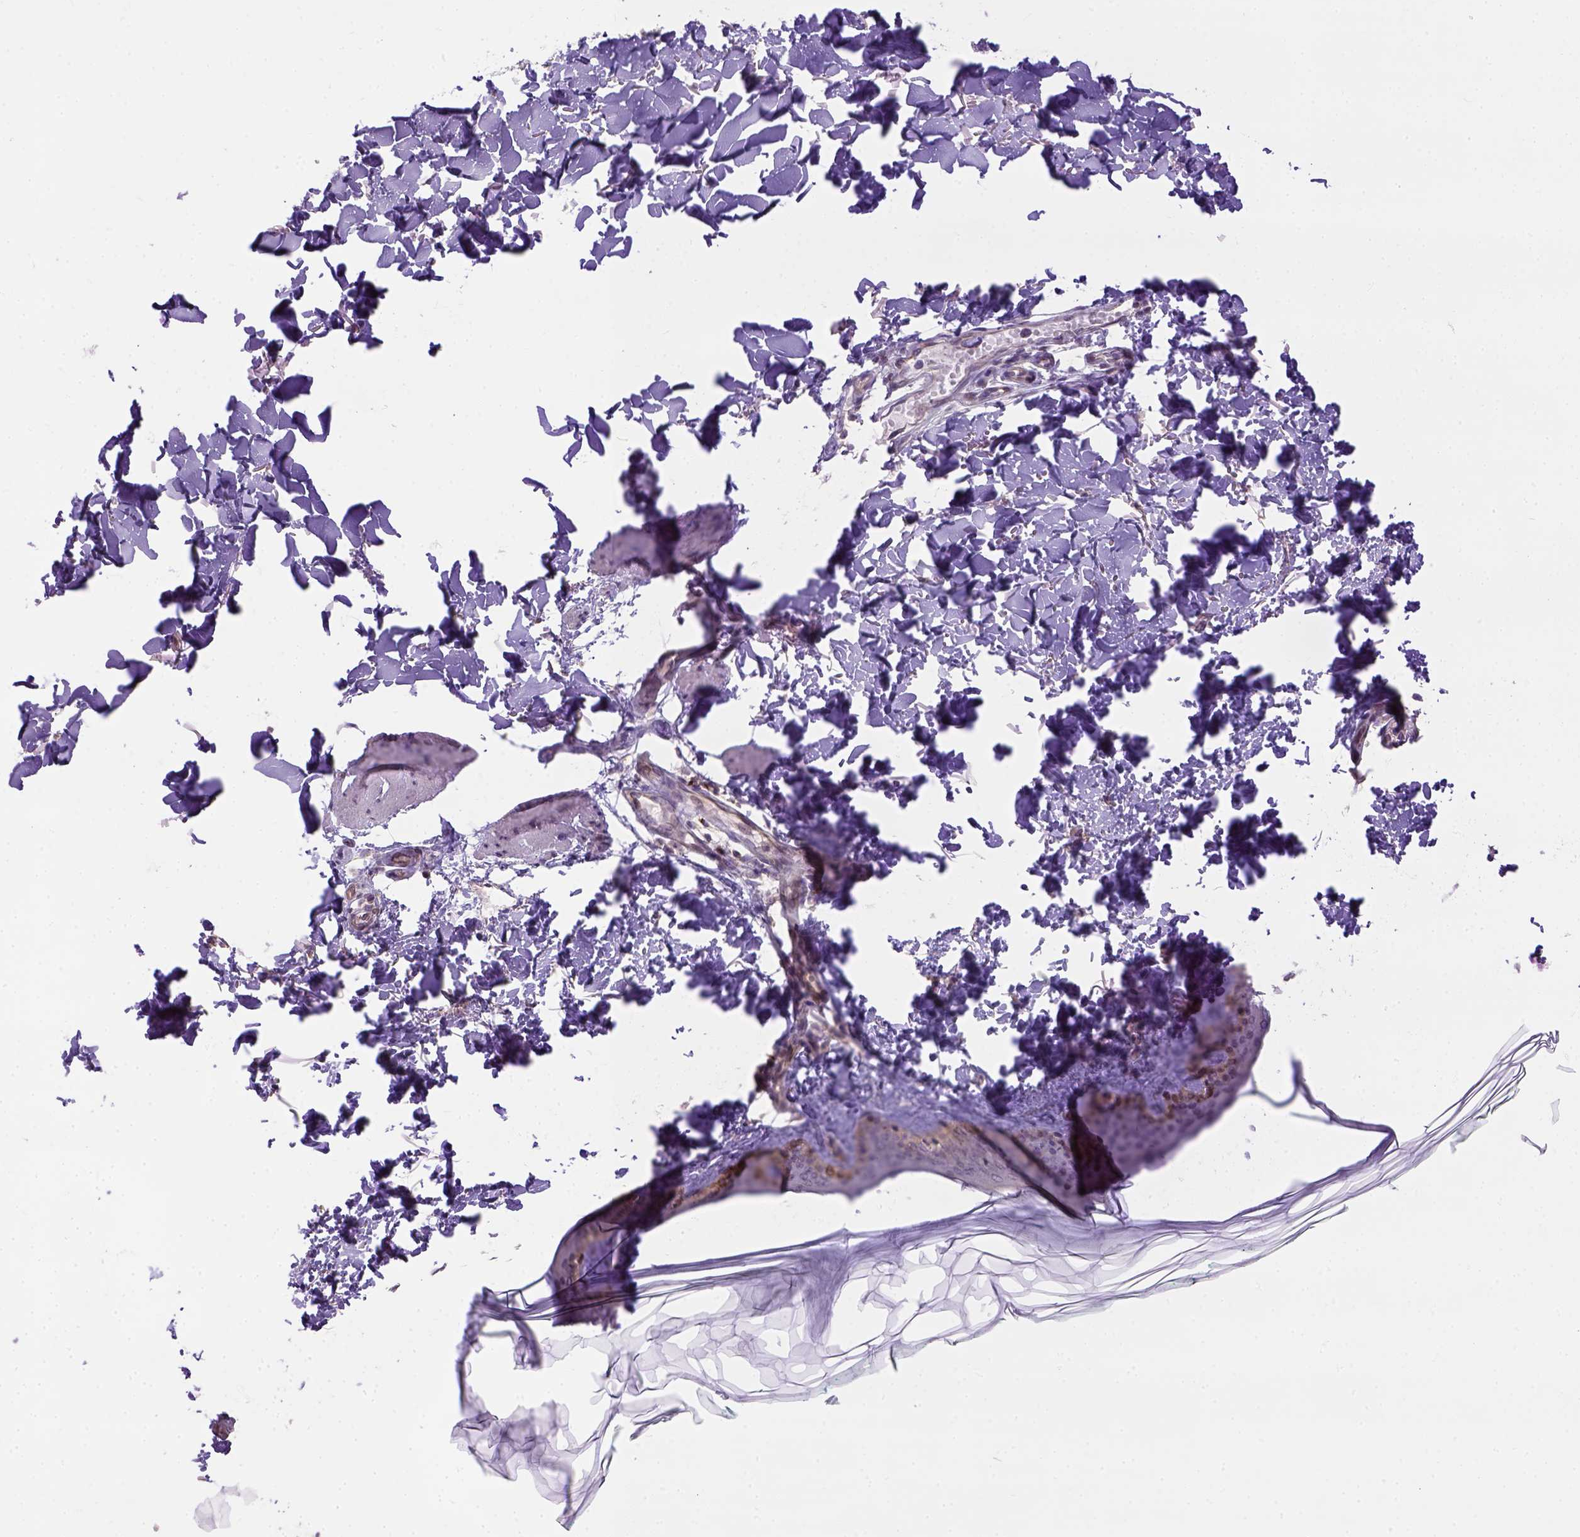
{"staining": {"intensity": "negative", "quantity": "none", "location": "none"}, "tissue": "skin", "cell_type": "Fibroblasts", "image_type": "normal", "snomed": [{"axis": "morphology", "description": "Normal tissue, NOS"}, {"axis": "topography", "description": "Skin"}, {"axis": "topography", "description": "Peripheral nerve tissue"}], "caption": "High power microscopy photomicrograph of an immunohistochemistry image of benign skin, revealing no significant expression in fibroblasts.", "gene": "KAZN", "patient": {"sex": "female", "age": 45}}